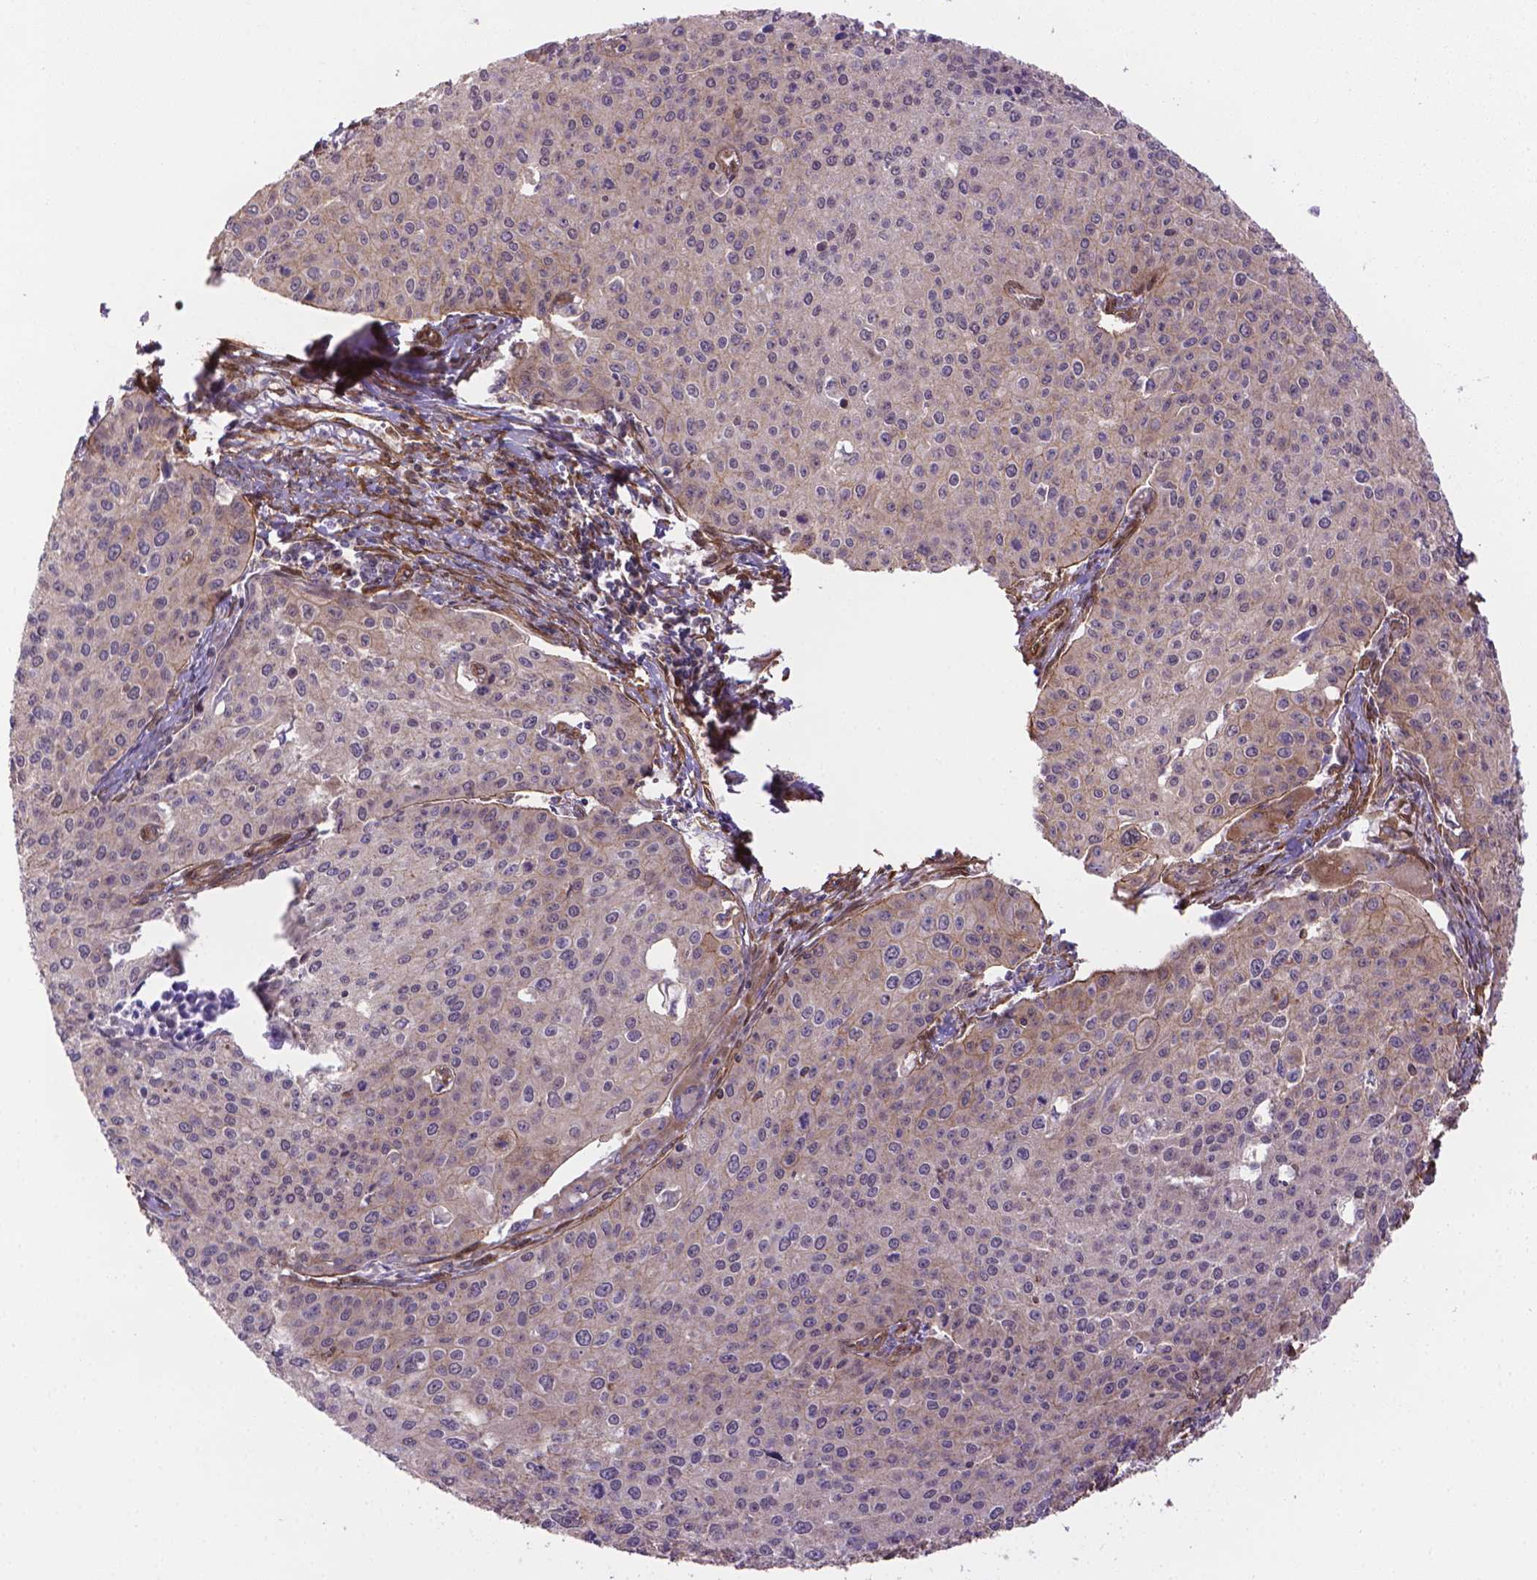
{"staining": {"intensity": "weak", "quantity": "25%-75%", "location": "cytoplasmic/membranous"}, "tissue": "cervical cancer", "cell_type": "Tumor cells", "image_type": "cancer", "snomed": [{"axis": "morphology", "description": "Squamous cell carcinoma, NOS"}, {"axis": "topography", "description": "Cervix"}], "caption": "Human squamous cell carcinoma (cervical) stained with a brown dye displays weak cytoplasmic/membranous positive expression in about 25%-75% of tumor cells.", "gene": "YAP1", "patient": {"sex": "female", "age": 38}}